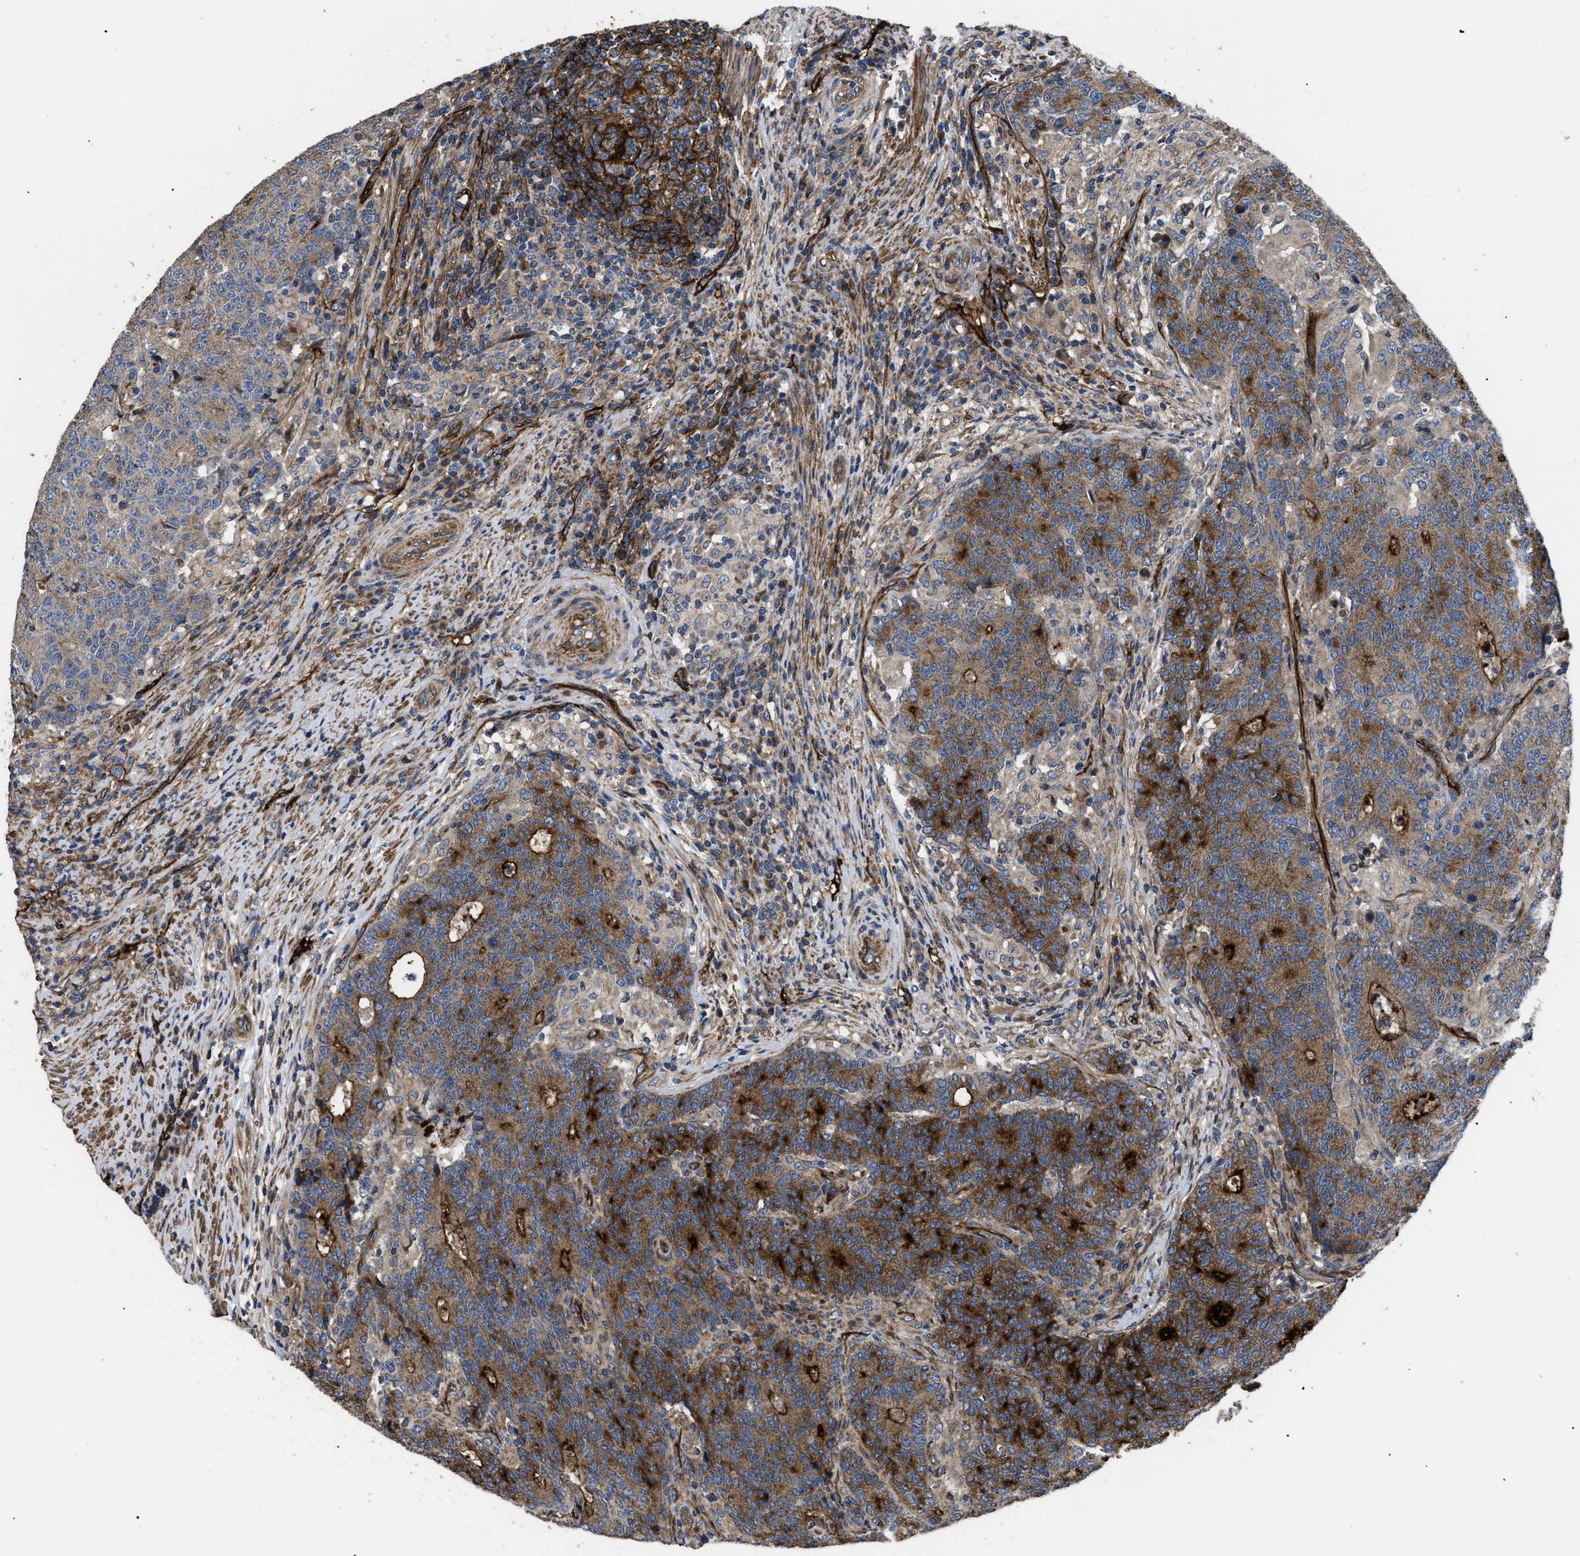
{"staining": {"intensity": "strong", "quantity": "25%-75%", "location": "cytoplasmic/membranous"}, "tissue": "colorectal cancer", "cell_type": "Tumor cells", "image_type": "cancer", "snomed": [{"axis": "morphology", "description": "Normal tissue, NOS"}, {"axis": "morphology", "description": "Adenocarcinoma, NOS"}, {"axis": "topography", "description": "Colon"}], "caption": "An image of adenocarcinoma (colorectal) stained for a protein reveals strong cytoplasmic/membranous brown staining in tumor cells.", "gene": "NT5E", "patient": {"sex": "female", "age": 75}}